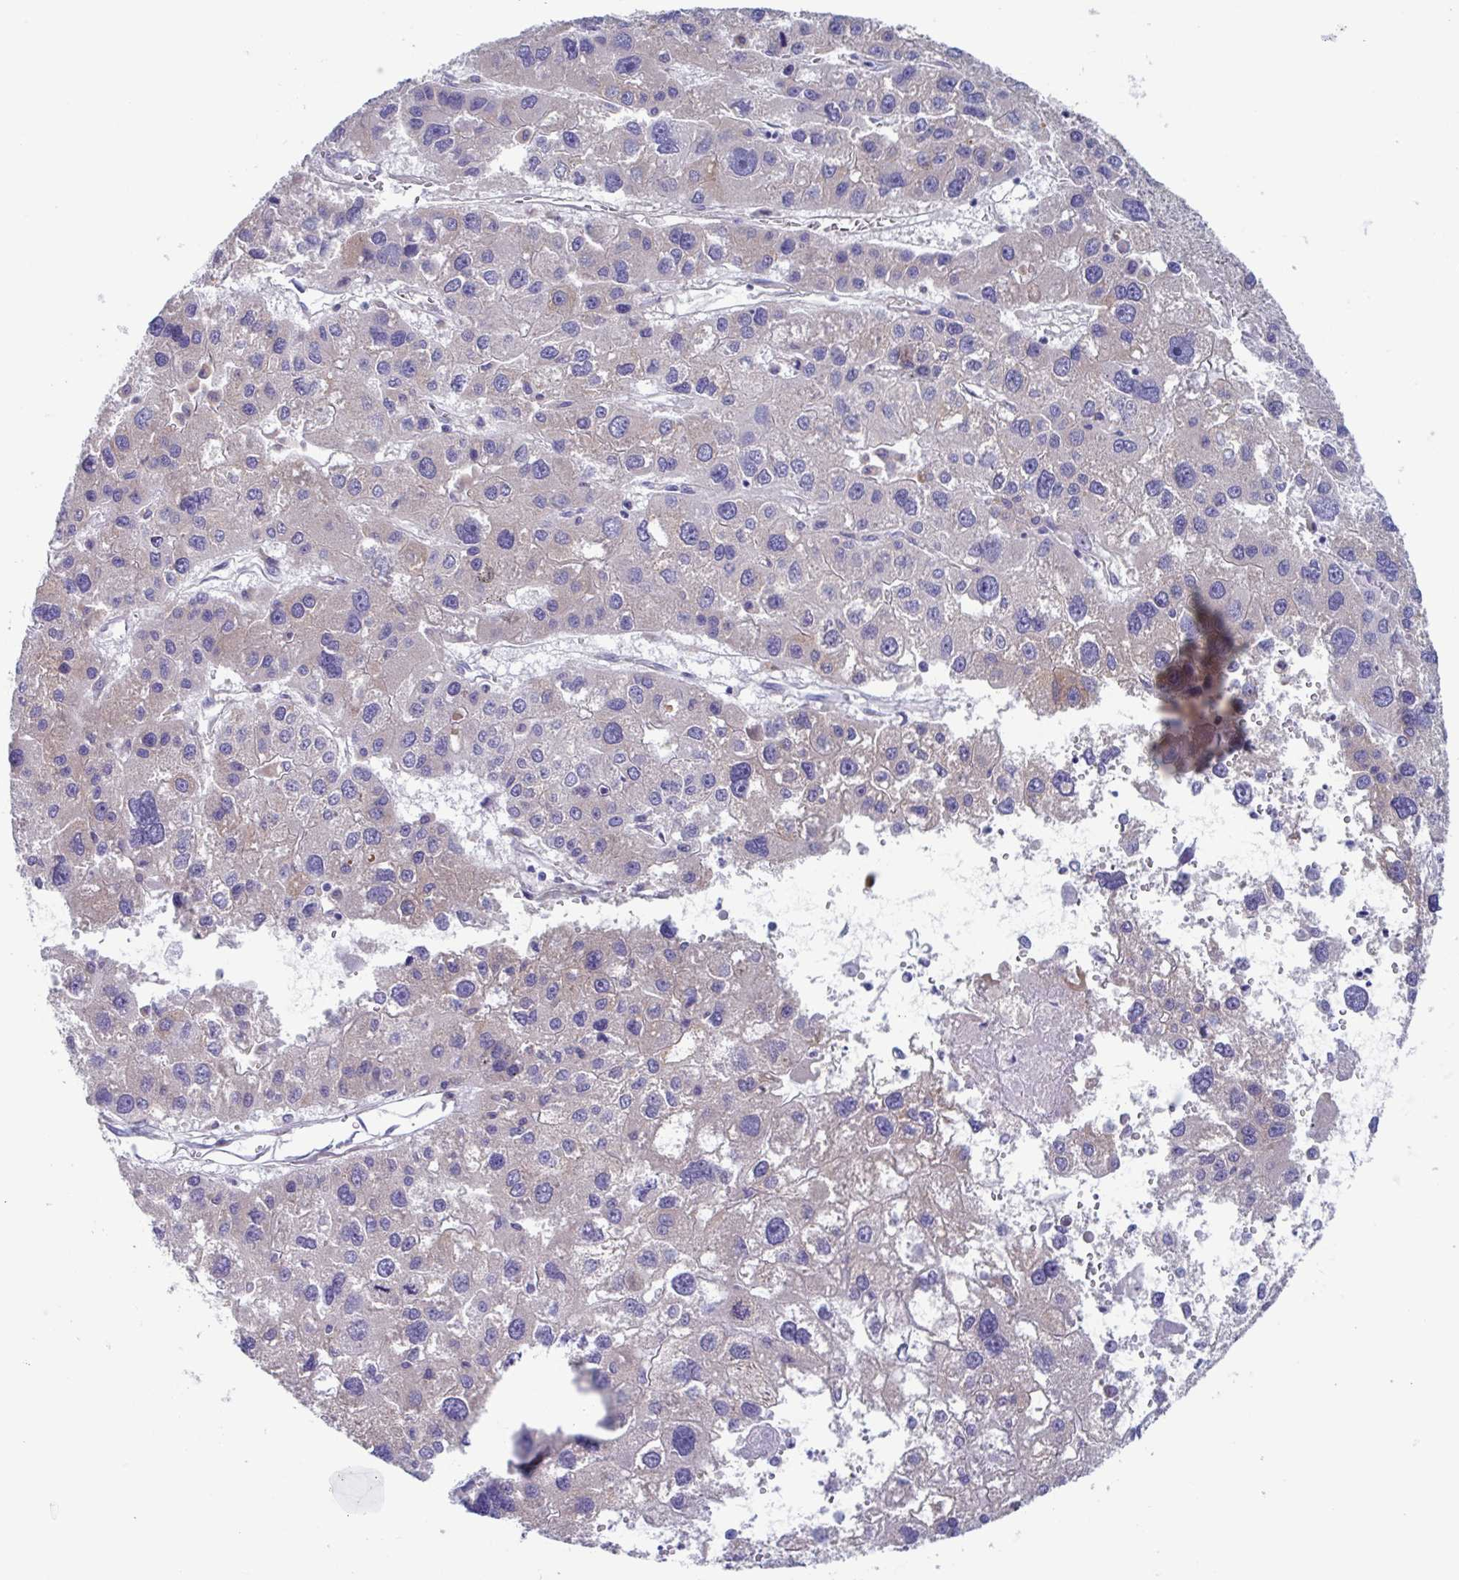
{"staining": {"intensity": "negative", "quantity": "none", "location": "none"}, "tissue": "liver cancer", "cell_type": "Tumor cells", "image_type": "cancer", "snomed": [{"axis": "morphology", "description": "Carcinoma, Hepatocellular, NOS"}, {"axis": "topography", "description": "Liver"}], "caption": "This is an IHC micrograph of human liver hepatocellular carcinoma. There is no expression in tumor cells.", "gene": "LPIN3", "patient": {"sex": "male", "age": 73}}